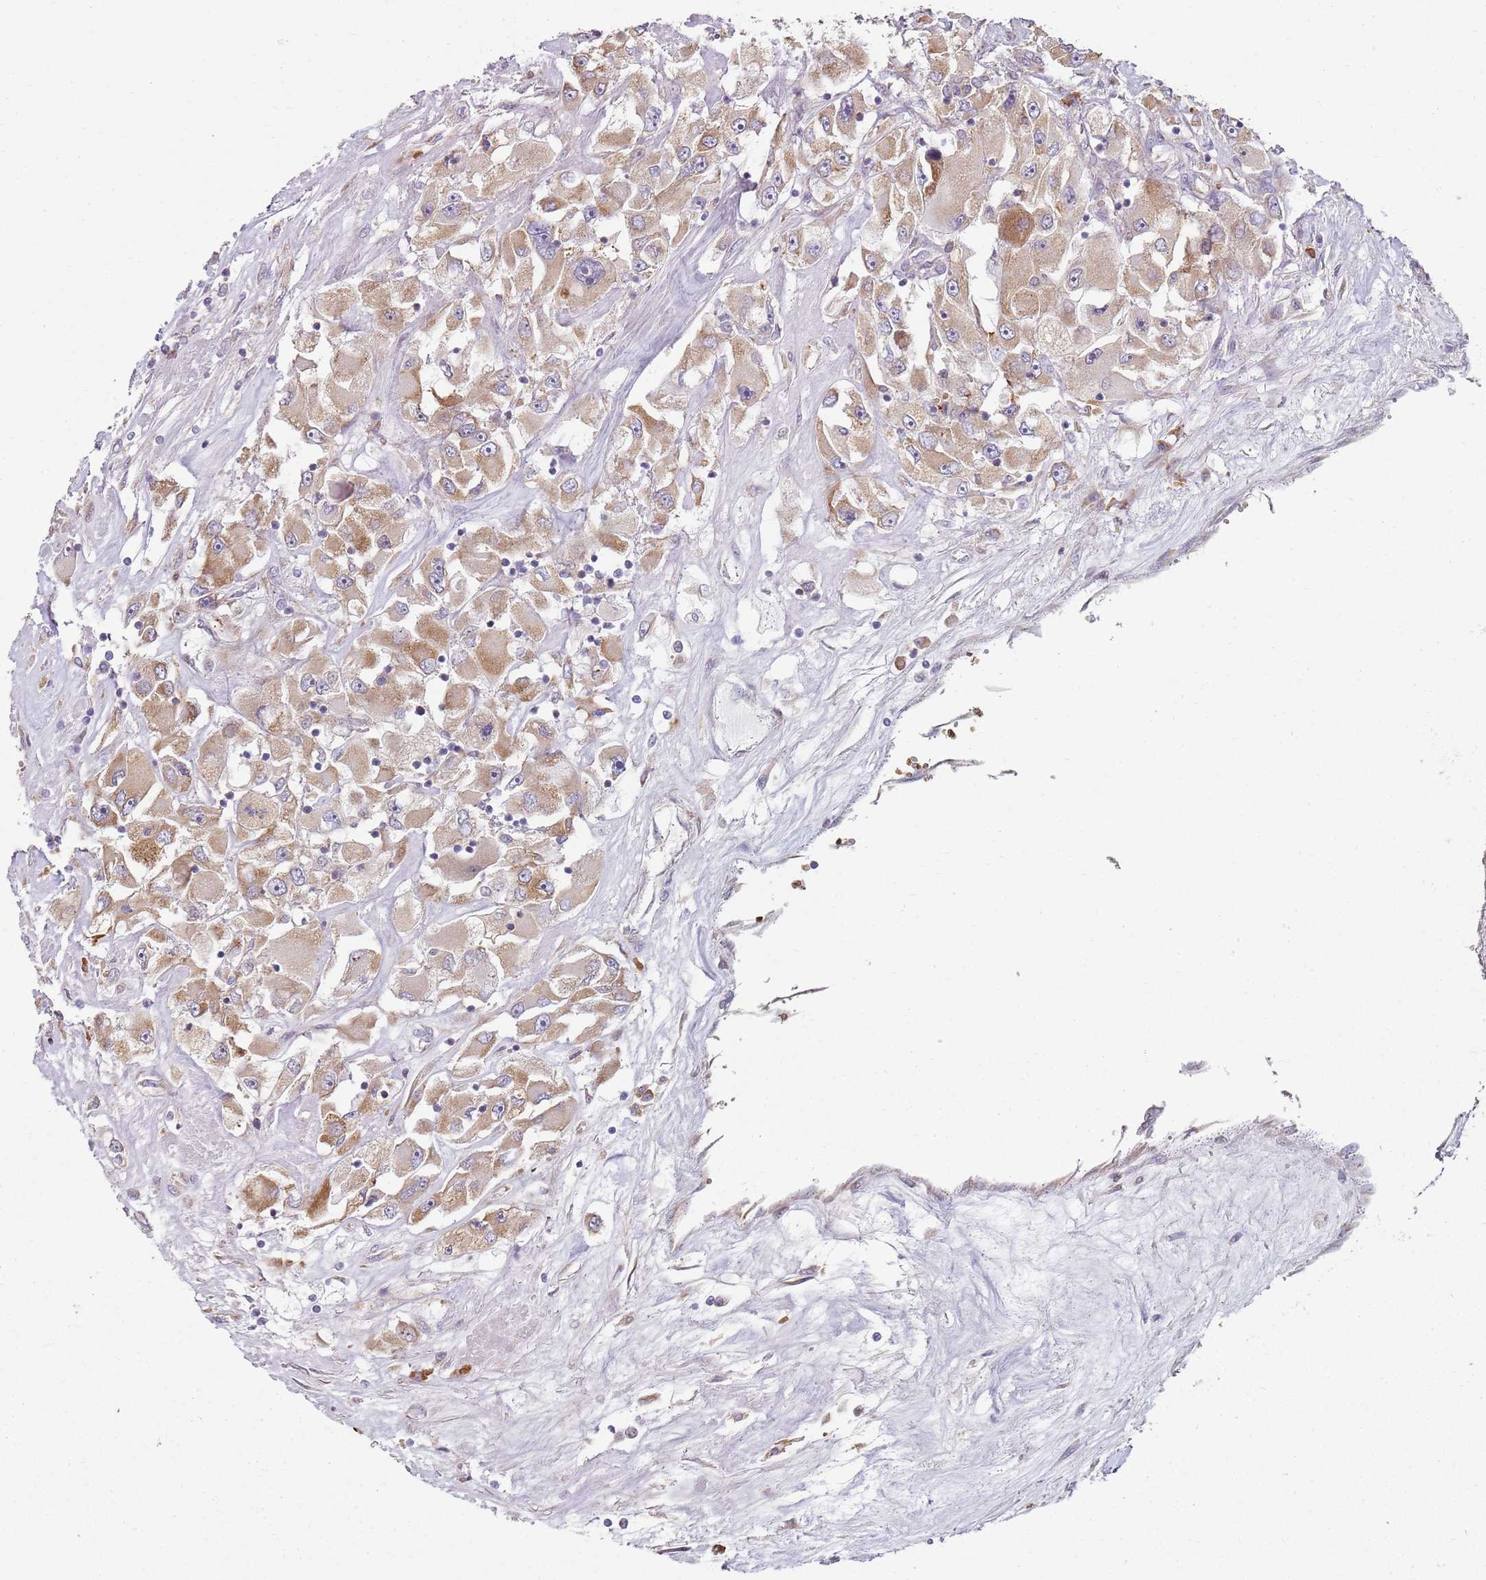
{"staining": {"intensity": "moderate", "quantity": ">75%", "location": "cytoplasmic/membranous"}, "tissue": "renal cancer", "cell_type": "Tumor cells", "image_type": "cancer", "snomed": [{"axis": "morphology", "description": "Adenocarcinoma, NOS"}, {"axis": "topography", "description": "Kidney"}], "caption": "Human renal cancer (adenocarcinoma) stained for a protein (brown) exhibits moderate cytoplasmic/membranous positive staining in approximately >75% of tumor cells.", "gene": "SPATA2", "patient": {"sex": "female", "age": 52}}